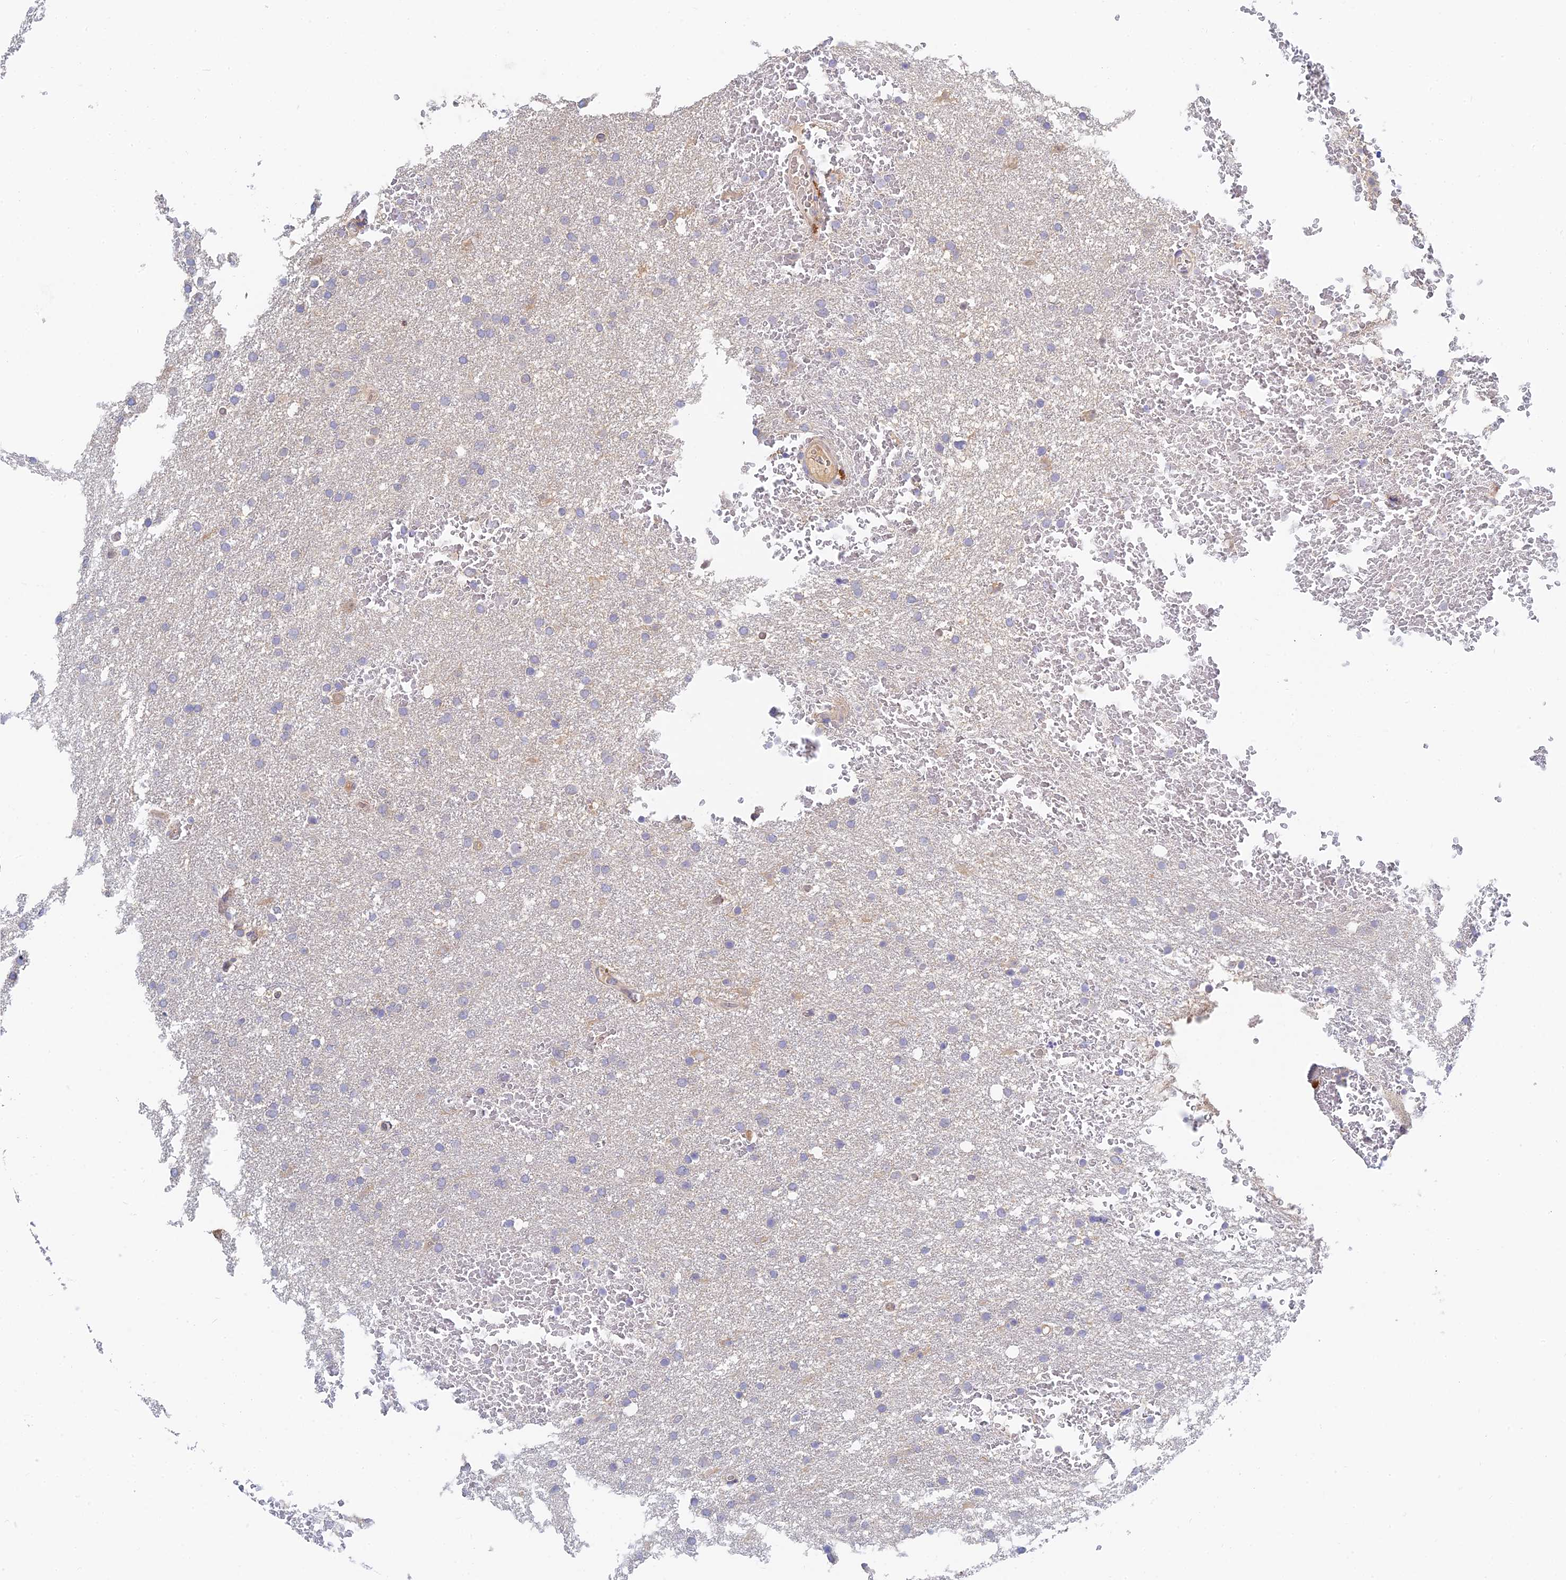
{"staining": {"intensity": "negative", "quantity": "none", "location": "none"}, "tissue": "glioma", "cell_type": "Tumor cells", "image_type": "cancer", "snomed": [{"axis": "morphology", "description": "Glioma, malignant, High grade"}, {"axis": "topography", "description": "Cerebral cortex"}], "caption": "This is an immunohistochemistry (IHC) image of human malignant high-grade glioma. There is no staining in tumor cells.", "gene": "SPATA5L1", "patient": {"sex": "female", "age": 36}}